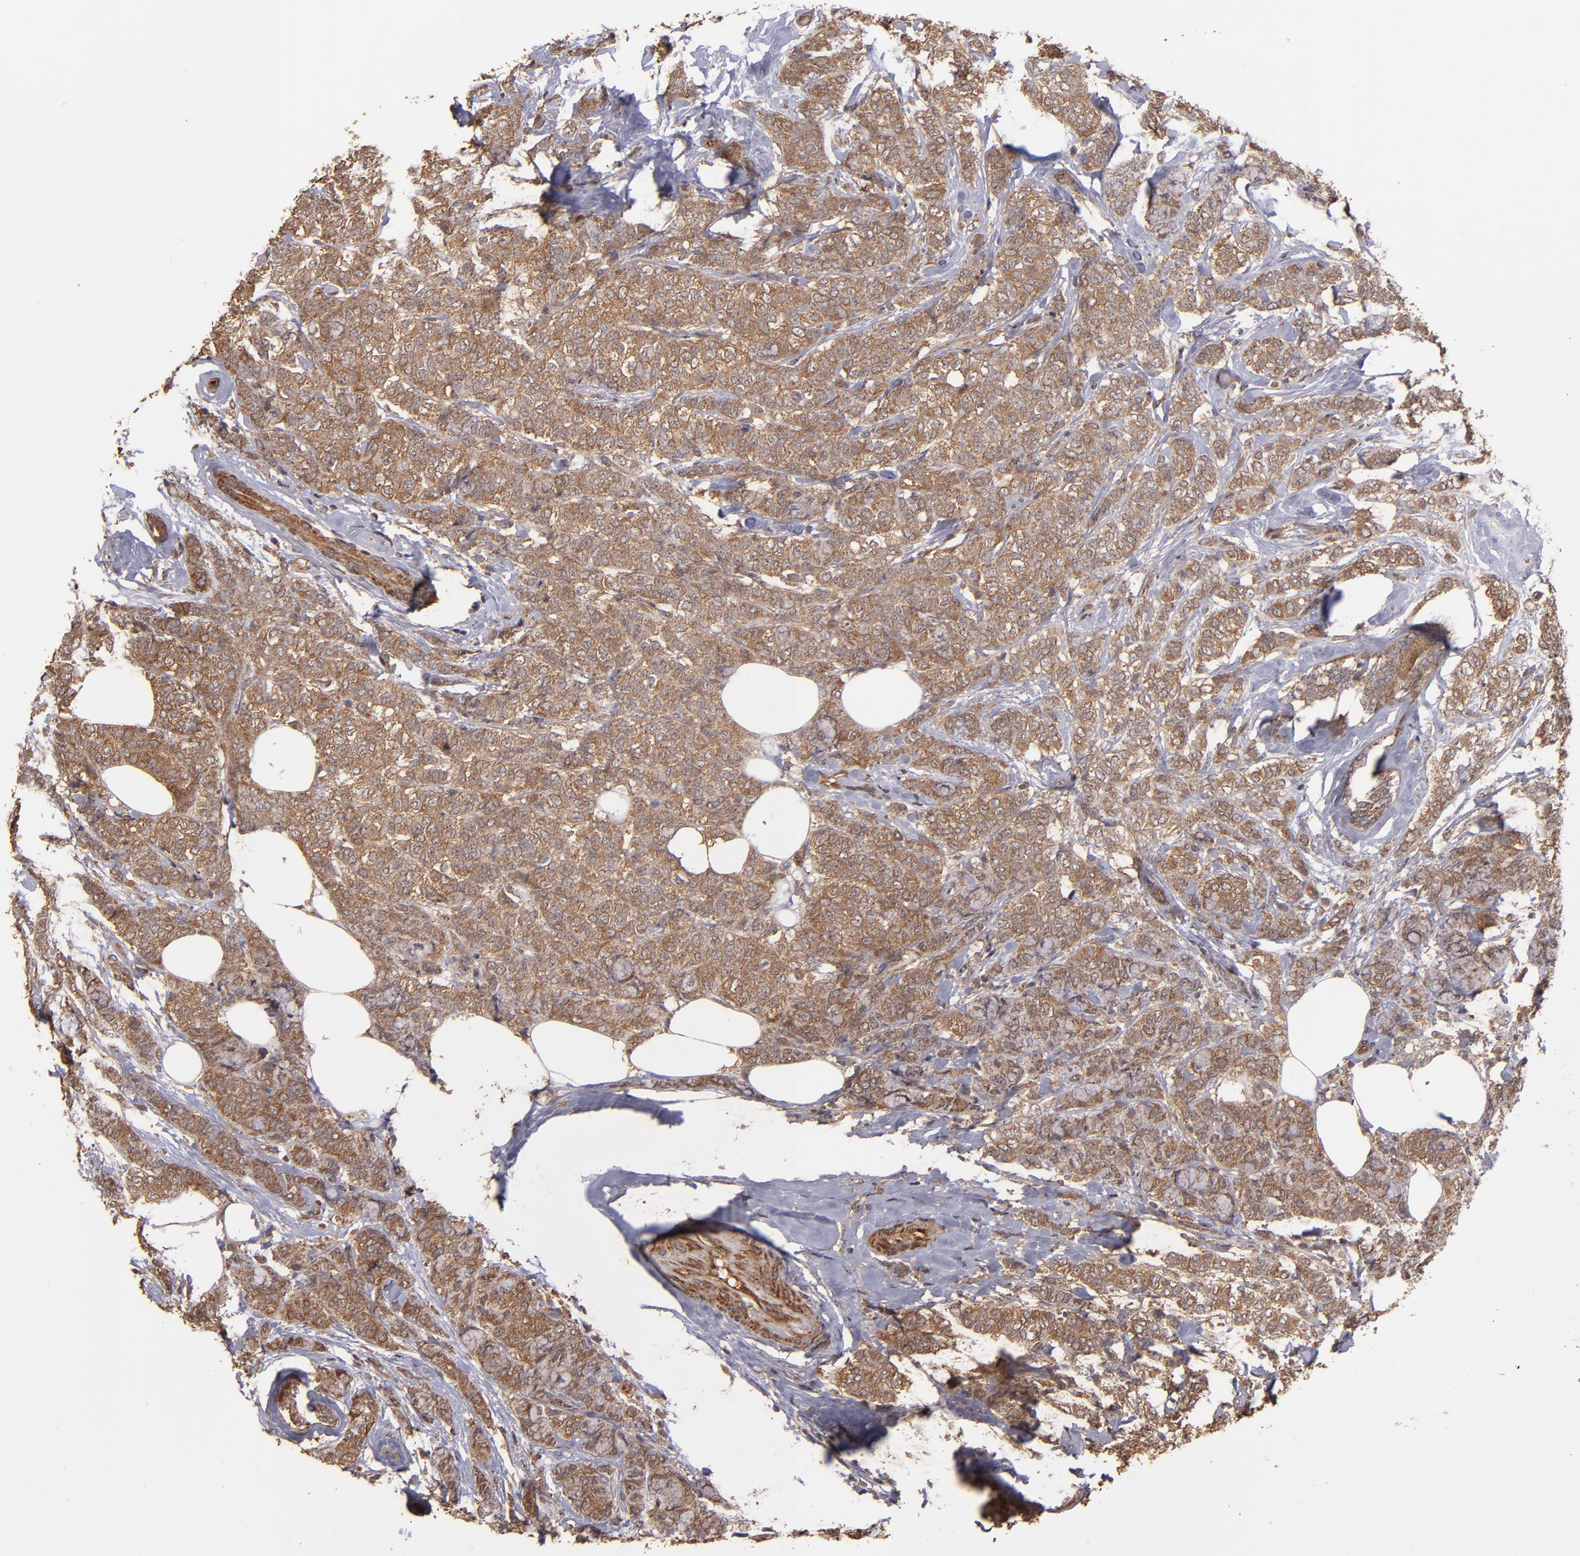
{"staining": {"intensity": "strong", "quantity": ">75%", "location": "cytoplasmic/membranous"}, "tissue": "breast cancer", "cell_type": "Tumor cells", "image_type": "cancer", "snomed": [{"axis": "morphology", "description": "Lobular carcinoma"}, {"axis": "topography", "description": "Breast"}], "caption": "IHC micrograph of neoplastic tissue: human breast cancer (lobular carcinoma) stained using IHC shows high levels of strong protein expression localized specifically in the cytoplasmic/membranous of tumor cells, appearing as a cytoplasmic/membranous brown color.", "gene": "TXNDC16", "patient": {"sex": "female", "age": 60}}